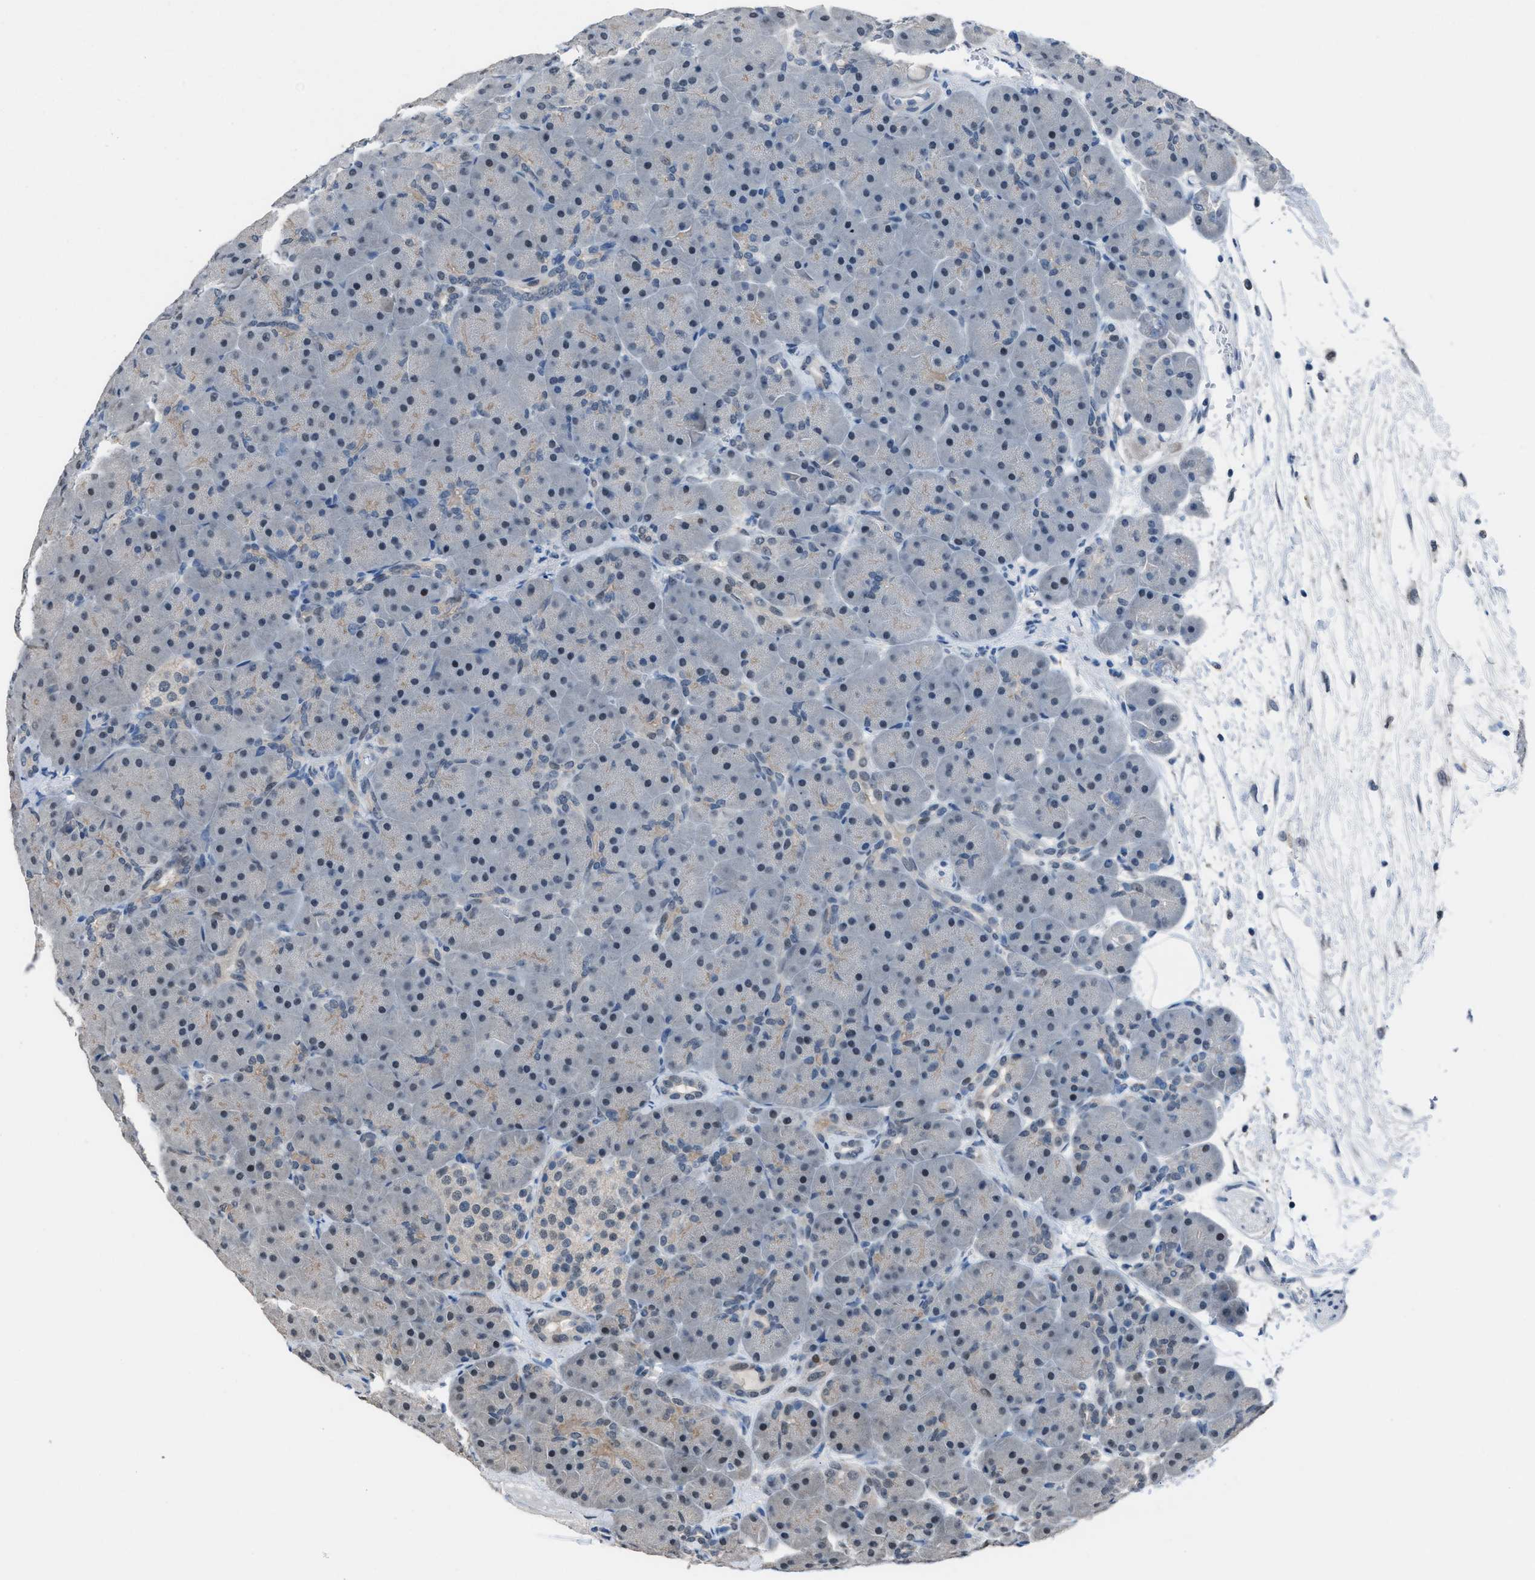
{"staining": {"intensity": "weak", "quantity": "<25%", "location": "cytoplasmic/membranous"}, "tissue": "pancreas", "cell_type": "Exocrine glandular cells", "image_type": "normal", "snomed": [{"axis": "morphology", "description": "Normal tissue, NOS"}, {"axis": "topography", "description": "Pancreas"}], "caption": "Pancreas stained for a protein using IHC reveals no positivity exocrine glandular cells.", "gene": "ZNF276", "patient": {"sex": "male", "age": 66}}